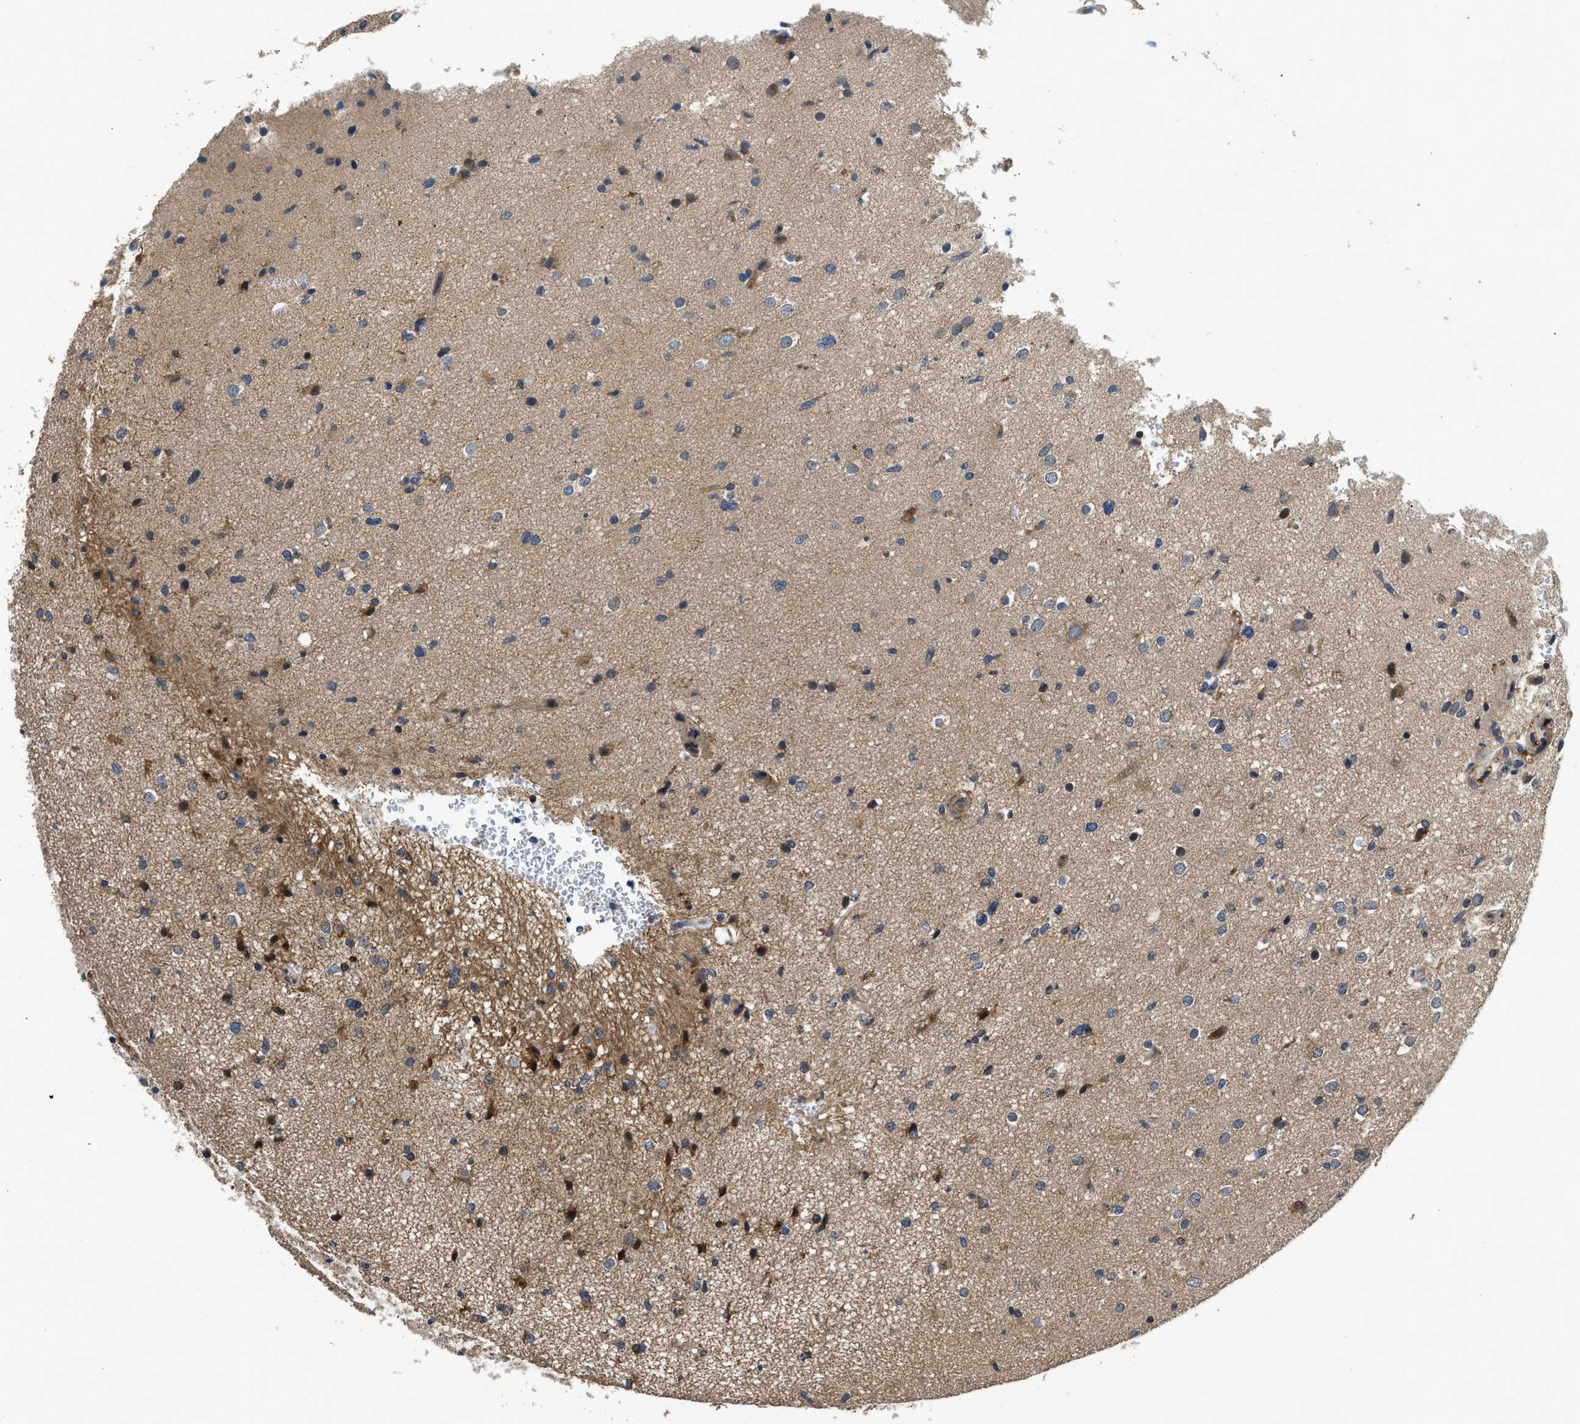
{"staining": {"intensity": "moderate", "quantity": "<25%", "location": "cytoplasmic/membranous"}, "tissue": "glioma", "cell_type": "Tumor cells", "image_type": "cancer", "snomed": [{"axis": "morphology", "description": "Glioma, malignant, High grade"}, {"axis": "topography", "description": "Brain"}], "caption": "The immunohistochemical stain highlights moderate cytoplasmic/membranous positivity in tumor cells of malignant high-grade glioma tissue.", "gene": "IL3RA", "patient": {"sex": "male", "age": 33}}